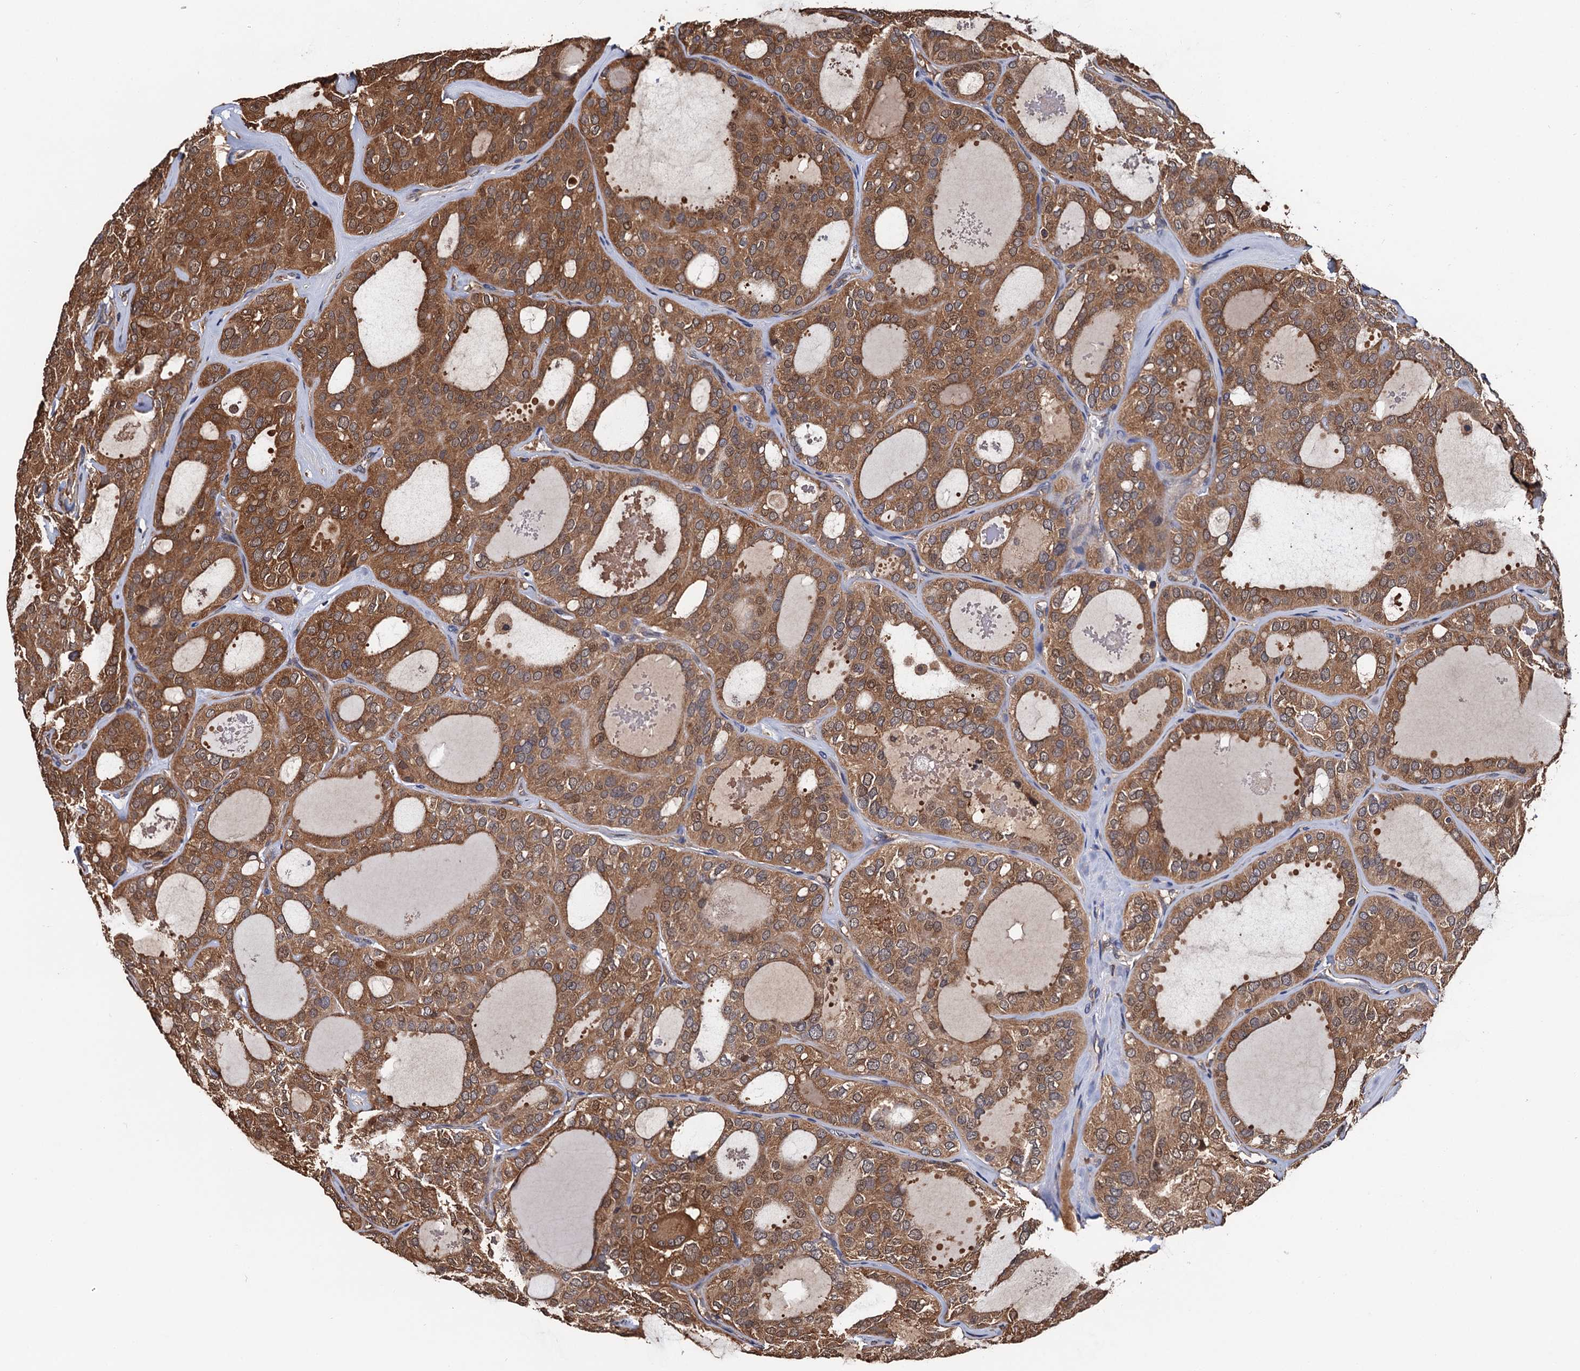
{"staining": {"intensity": "moderate", "quantity": ">75%", "location": "cytoplasmic/membranous"}, "tissue": "thyroid cancer", "cell_type": "Tumor cells", "image_type": "cancer", "snomed": [{"axis": "morphology", "description": "Follicular adenoma carcinoma, NOS"}, {"axis": "topography", "description": "Thyroid gland"}], "caption": "Immunohistochemistry (IHC) photomicrograph of neoplastic tissue: human thyroid follicular adenoma carcinoma stained using IHC reveals medium levels of moderate protein expression localized specifically in the cytoplasmic/membranous of tumor cells, appearing as a cytoplasmic/membranous brown color.", "gene": "RGS11", "patient": {"sex": "male", "age": 75}}